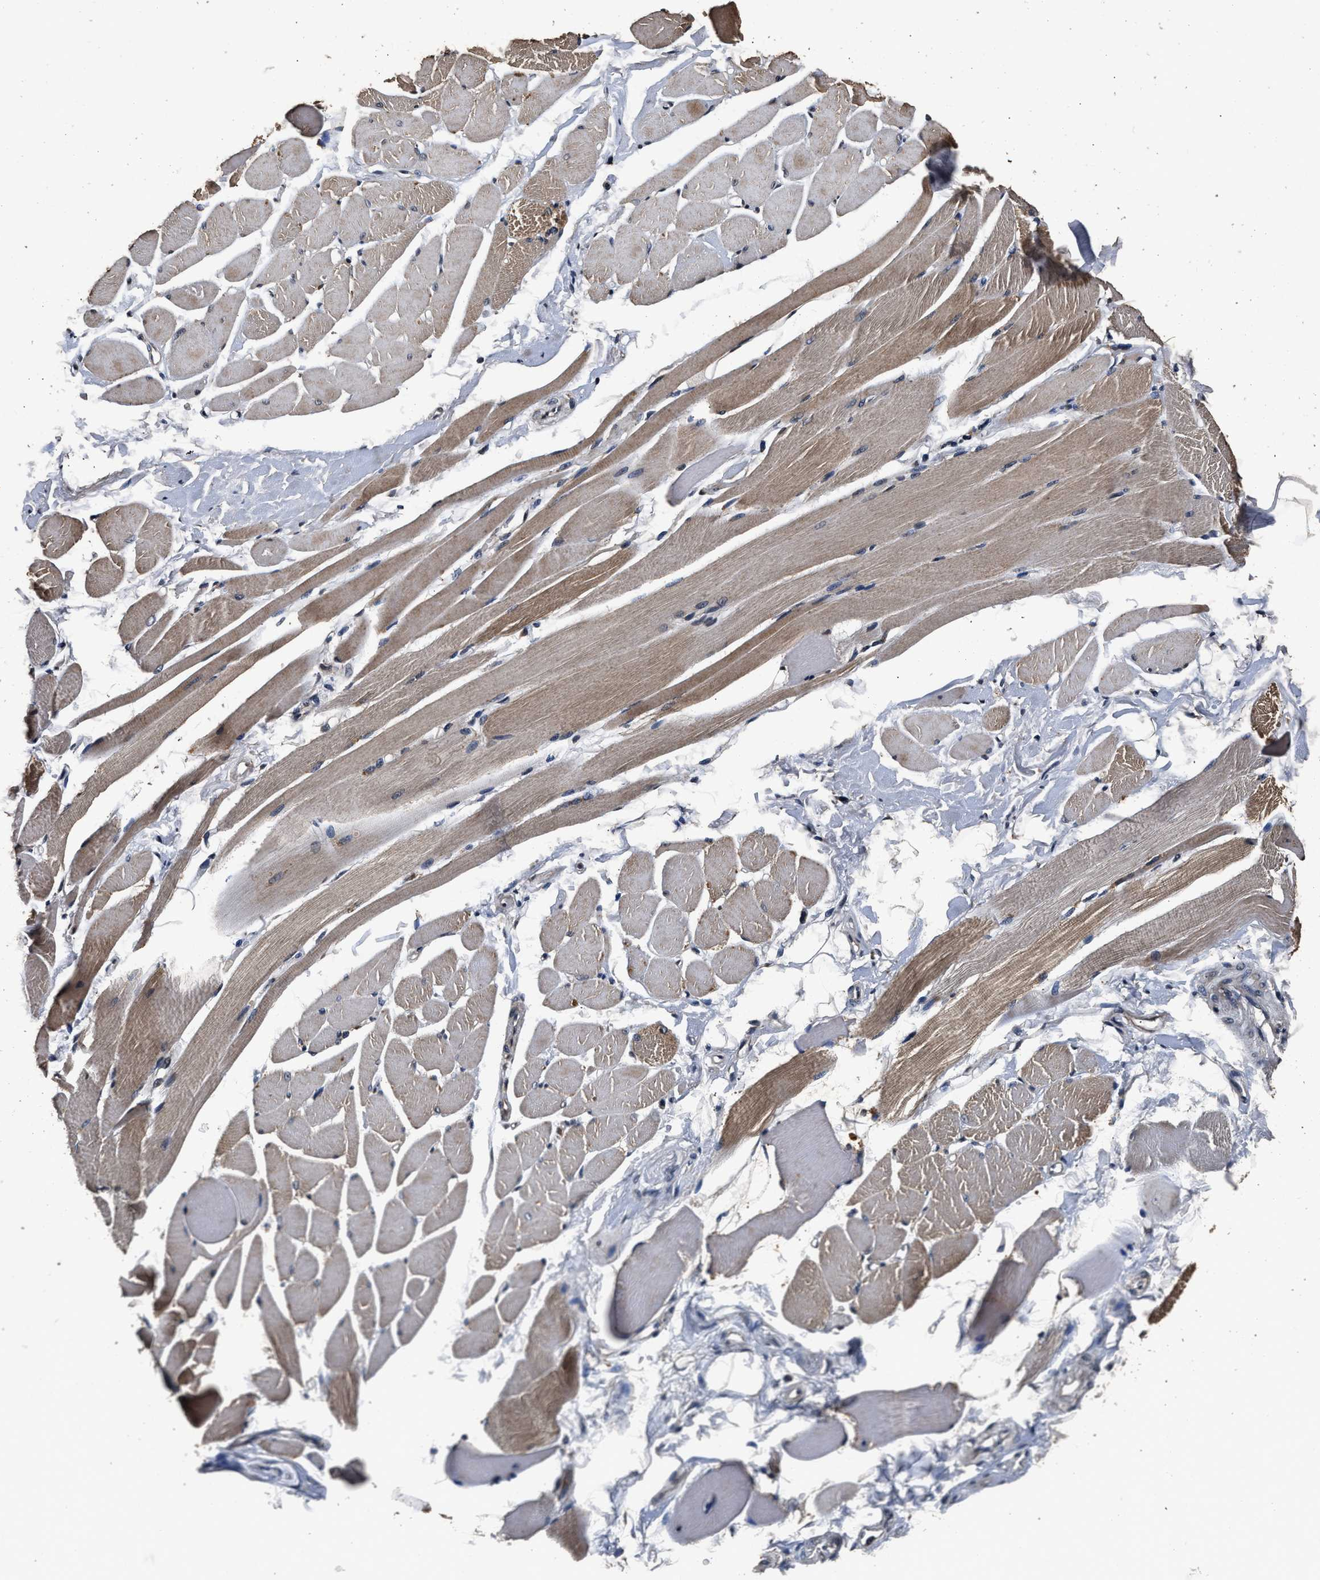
{"staining": {"intensity": "moderate", "quantity": ">75%", "location": "cytoplasmic/membranous"}, "tissue": "skeletal muscle", "cell_type": "Myocytes", "image_type": "normal", "snomed": [{"axis": "morphology", "description": "Normal tissue, NOS"}, {"axis": "topography", "description": "Skeletal muscle"}, {"axis": "topography", "description": "Peripheral nerve tissue"}], "caption": "Myocytes exhibit medium levels of moderate cytoplasmic/membranous positivity in about >75% of cells in normal human skeletal muscle. Using DAB (3,3'-diaminobenzidine) (brown) and hematoxylin (blue) stains, captured at high magnification using brightfield microscopy.", "gene": "CSTF1", "patient": {"sex": "female", "age": 84}}